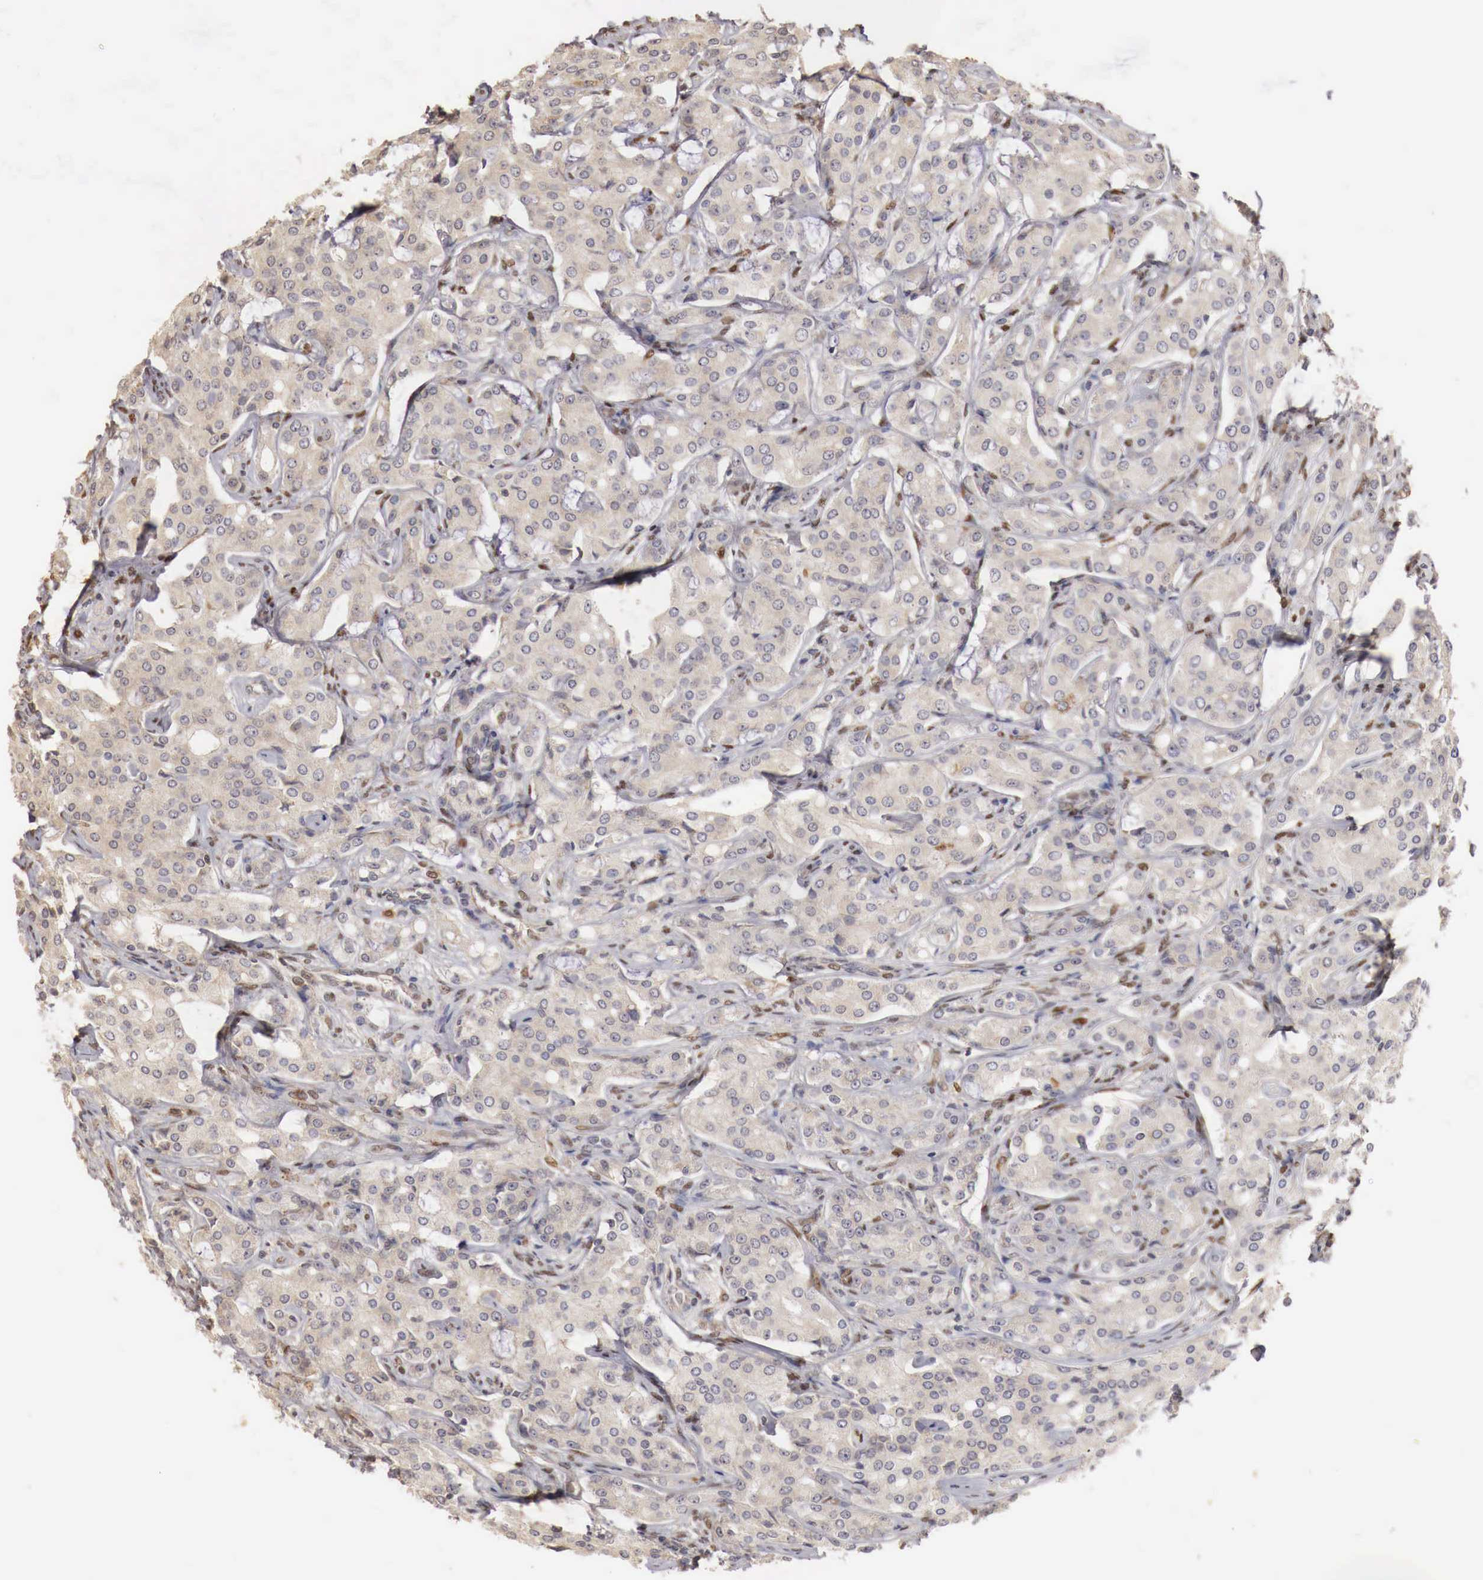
{"staining": {"intensity": "weak", "quantity": ">75%", "location": "cytoplasmic/membranous"}, "tissue": "prostate cancer", "cell_type": "Tumor cells", "image_type": "cancer", "snomed": [{"axis": "morphology", "description": "Adenocarcinoma, Medium grade"}, {"axis": "topography", "description": "Prostate"}], "caption": "This is an image of immunohistochemistry staining of adenocarcinoma (medium-grade) (prostate), which shows weak positivity in the cytoplasmic/membranous of tumor cells.", "gene": "KHDRBS2", "patient": {"sex": "male", "age": 72}}